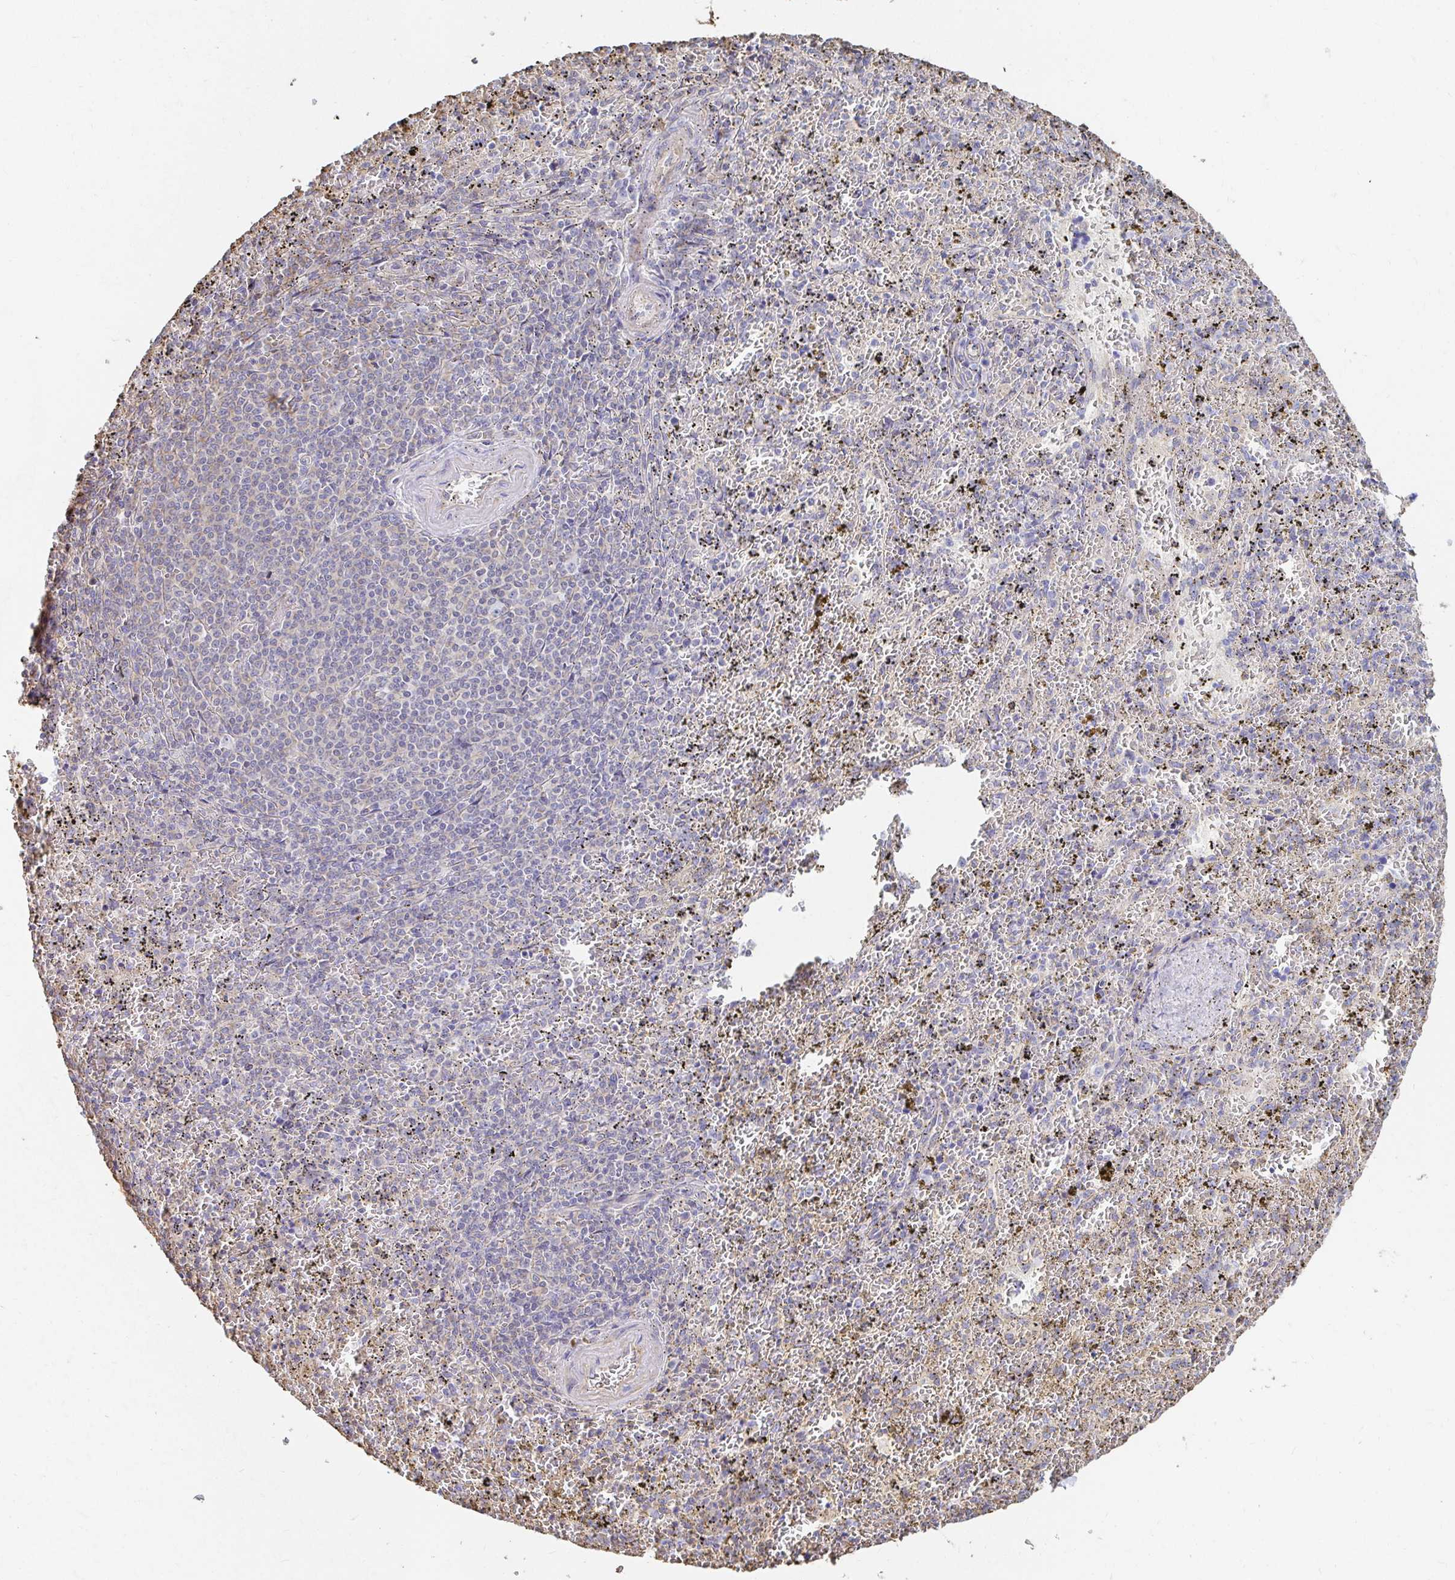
{"staining": {"intensity": "negative", "quantity": "none", "location": "none"}, "tissue": "spleen", "cell_type": "Cells in red pulp", "image_type": "normal", "snomed": [{"axis": "morphology", "description": "Normal tissue, NOS"}, {"axis": "topography", "description": "Spleen"}], "caption": "The immunohistochemistry micrograph has no significant staining in cells in red pulp of spleen.", "gene": "PTPN14", "patient": {"sex": "female", "age": 50}}